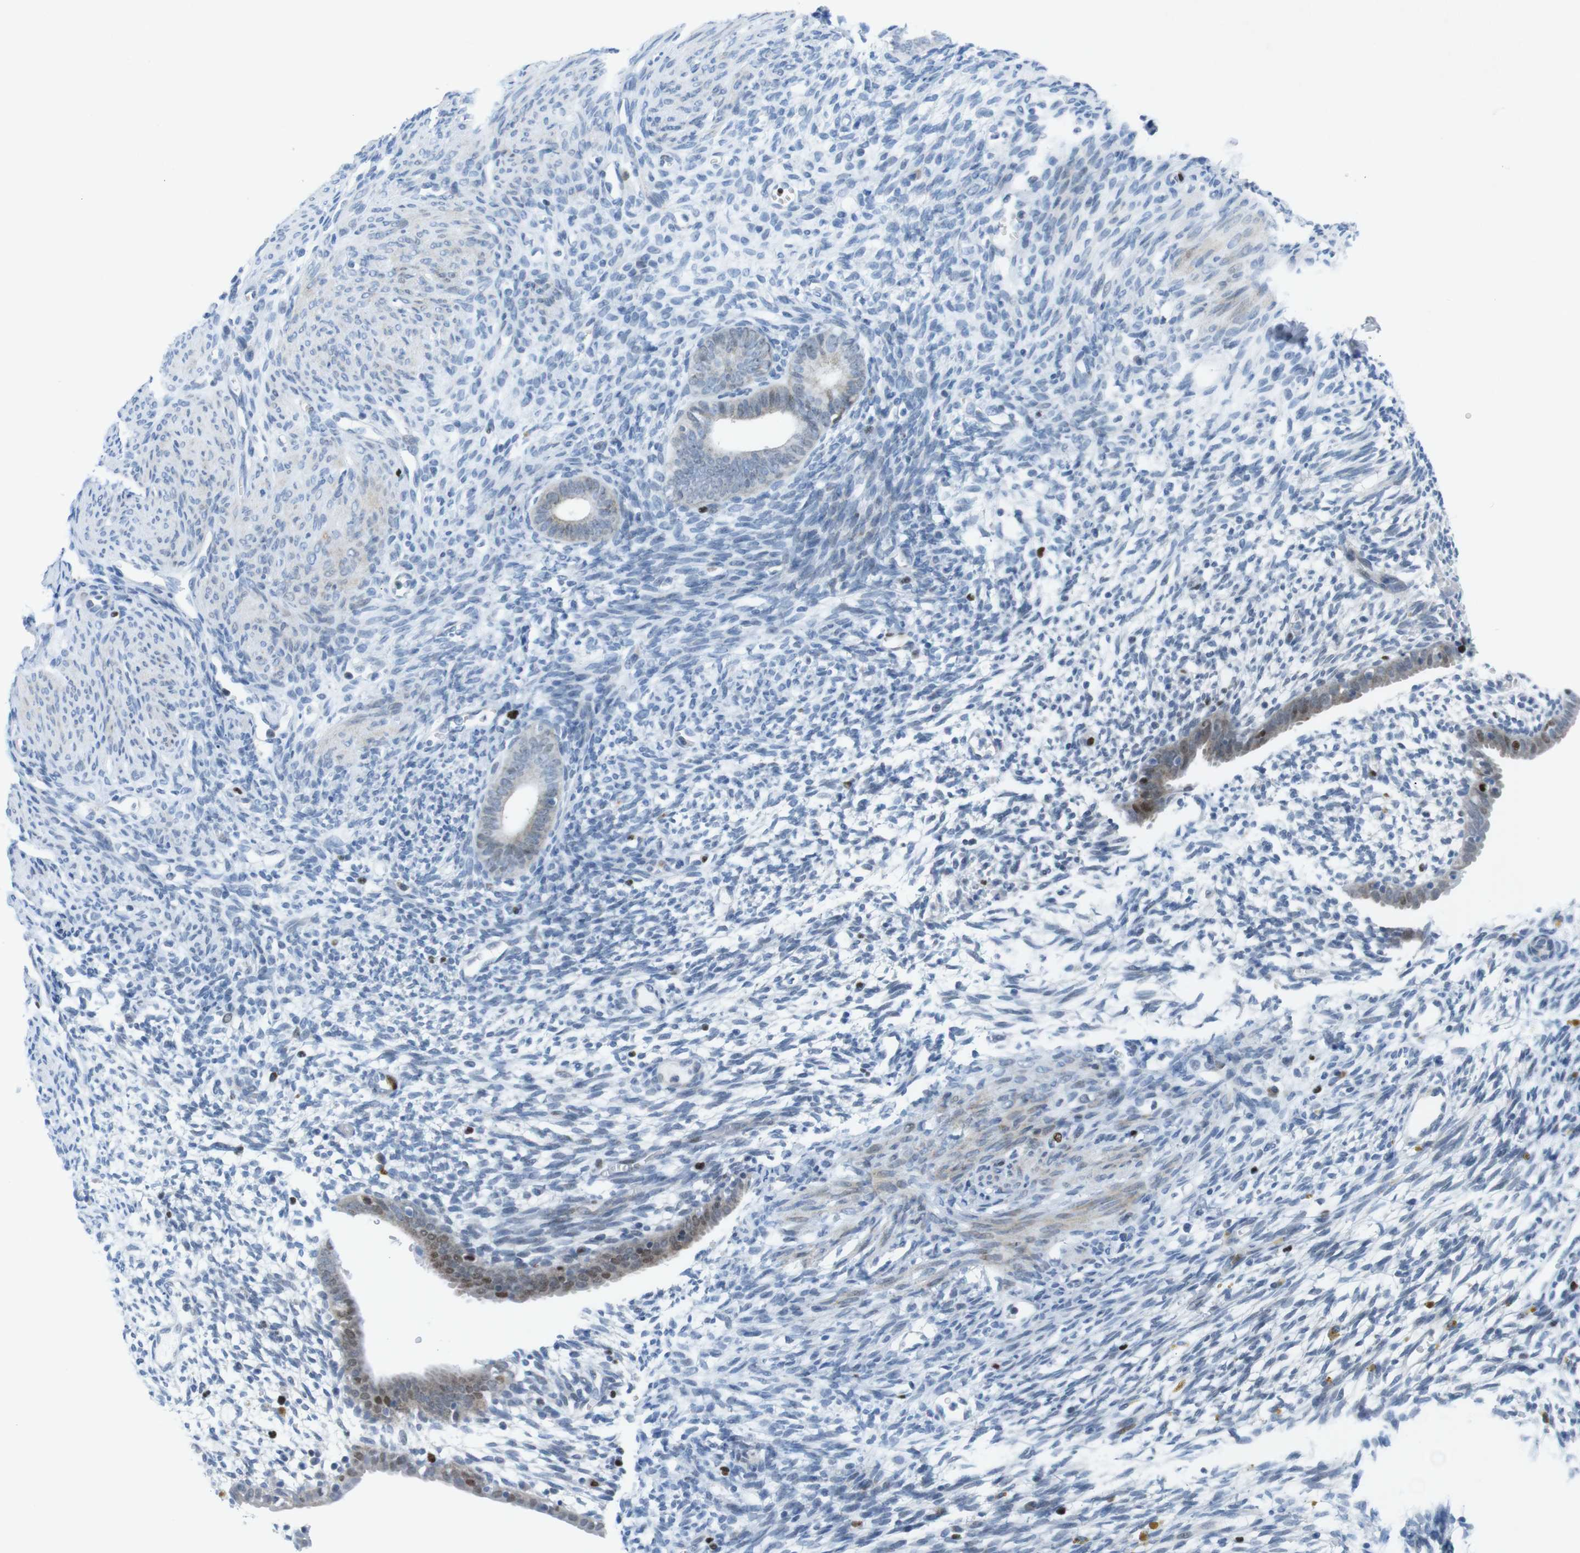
{"staining": {"intensity": "negative", "quantity": "none", "location": "none"}, "tissue": "endometrium", "cell_type": "Cells in endometrial stroma", "image_type": "normal", "snomed": [{"axis": "morphology", "description": "Normal tissue, NOS"}, {"axis": "morphology", "description": "Atrophy, NOS"}, {"axis": "topography", "description": "Uterus"}, {"axis": "topography", "description": "Endometrium"}], "caption": "High magnification brightfield microscopy of benign endometrium stained with DAB (3,3'-diaminobenzidine) (brown) and counterstained with hematoxylin (blue): cells in endometrial stroma show no significant expression.", "gene": "CHAF1A", "patient": {"sex": "female", "age": 68}}